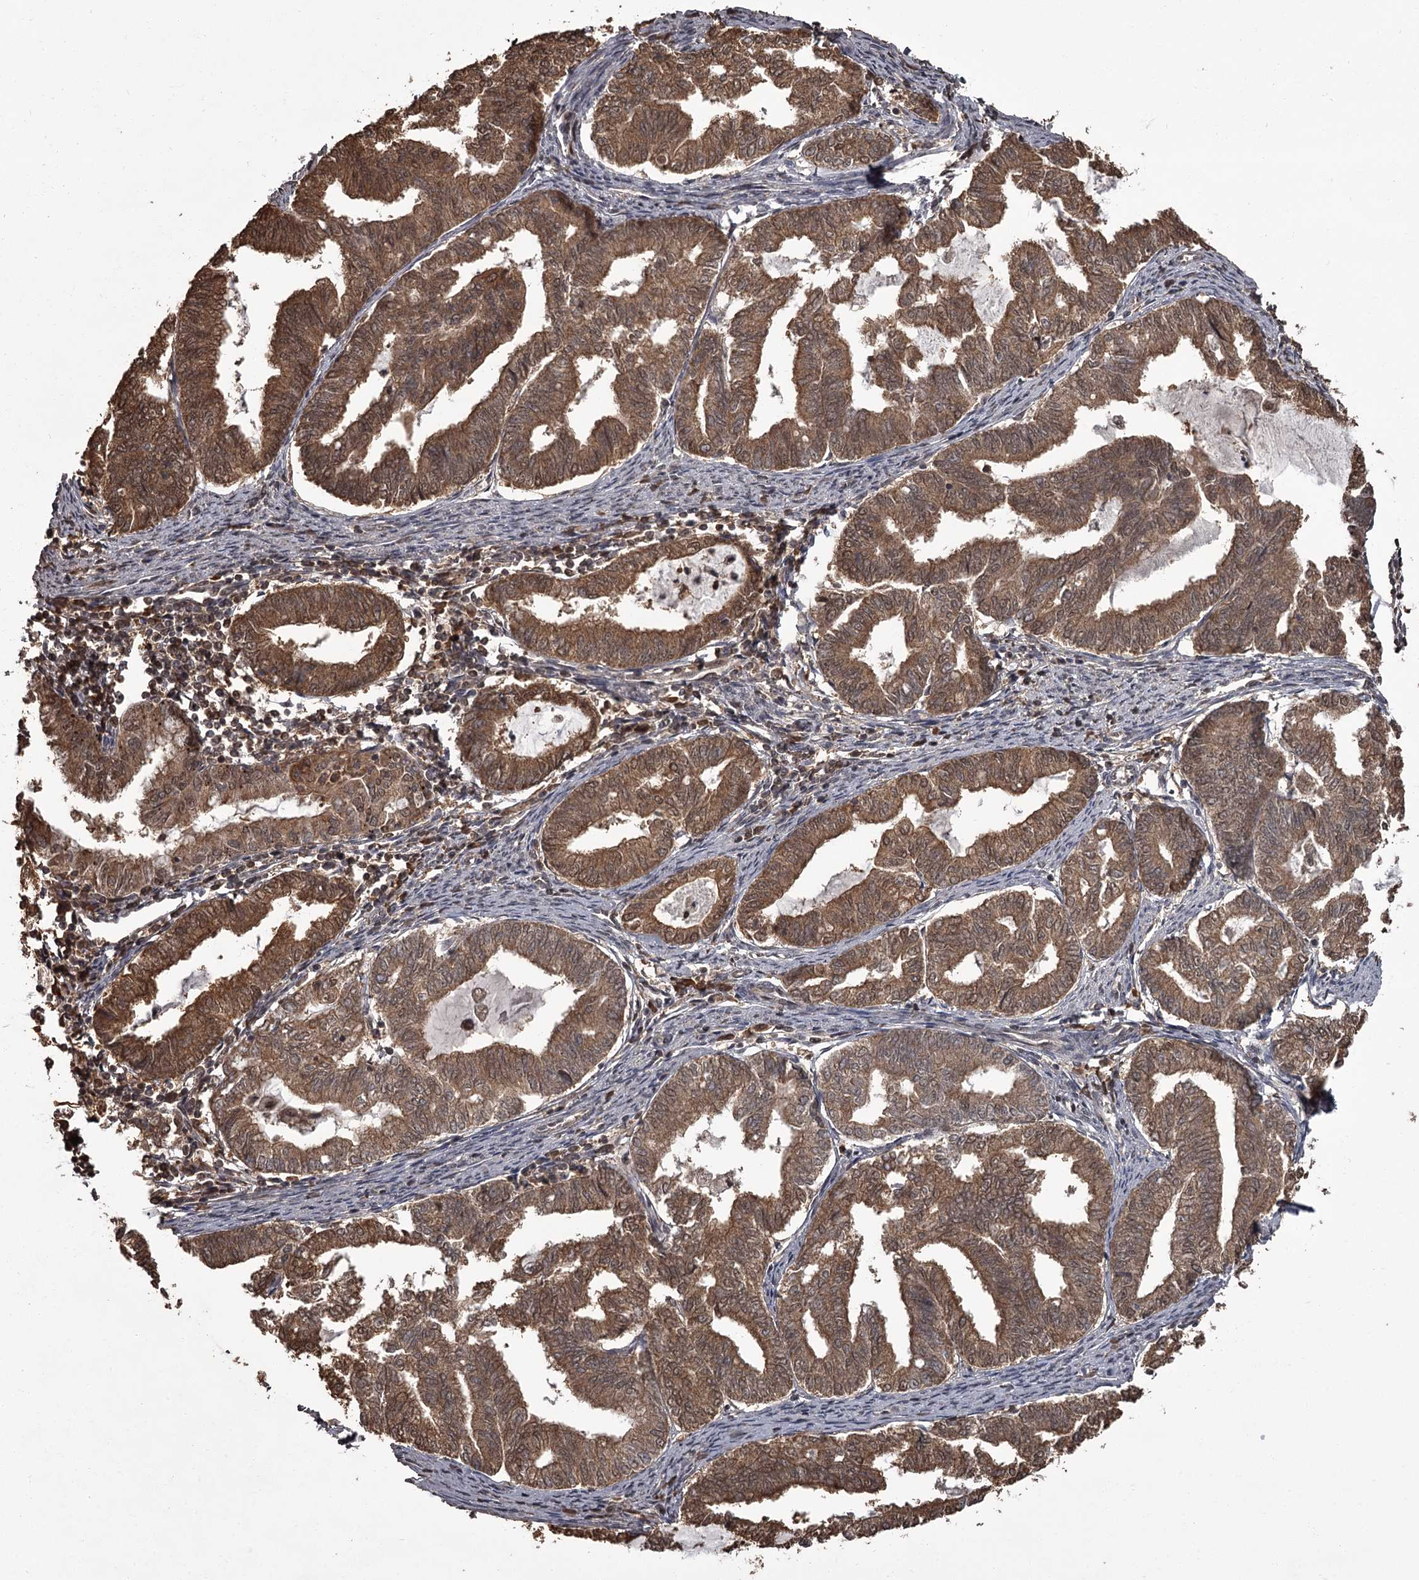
{"staining": {"intensity": "moderate", "quantity": ">75%", "location": "cytoplasmic/membranous,nuclear"}, "tissue": "endometrial cancer", "cell_type": "Tumor cells", "image_type": "cancer", "snomed": [{"axis": "morphology", "description": "Adenocarcinoma, NOS"}, {"axis": "topography", "description": "Endometrium"}], "caption": "This histopathology image exhibits endometrial cancer stained with immunohistochemistry (IHC) to label a protein in brown. The cytoplasmic/membranous and nuclear of tumor cells show moderate positivity for the protein. Nuclei are counter-stained blue.", "gene": "NPRL2", "patient": {"sex": "female", "age": 79}}